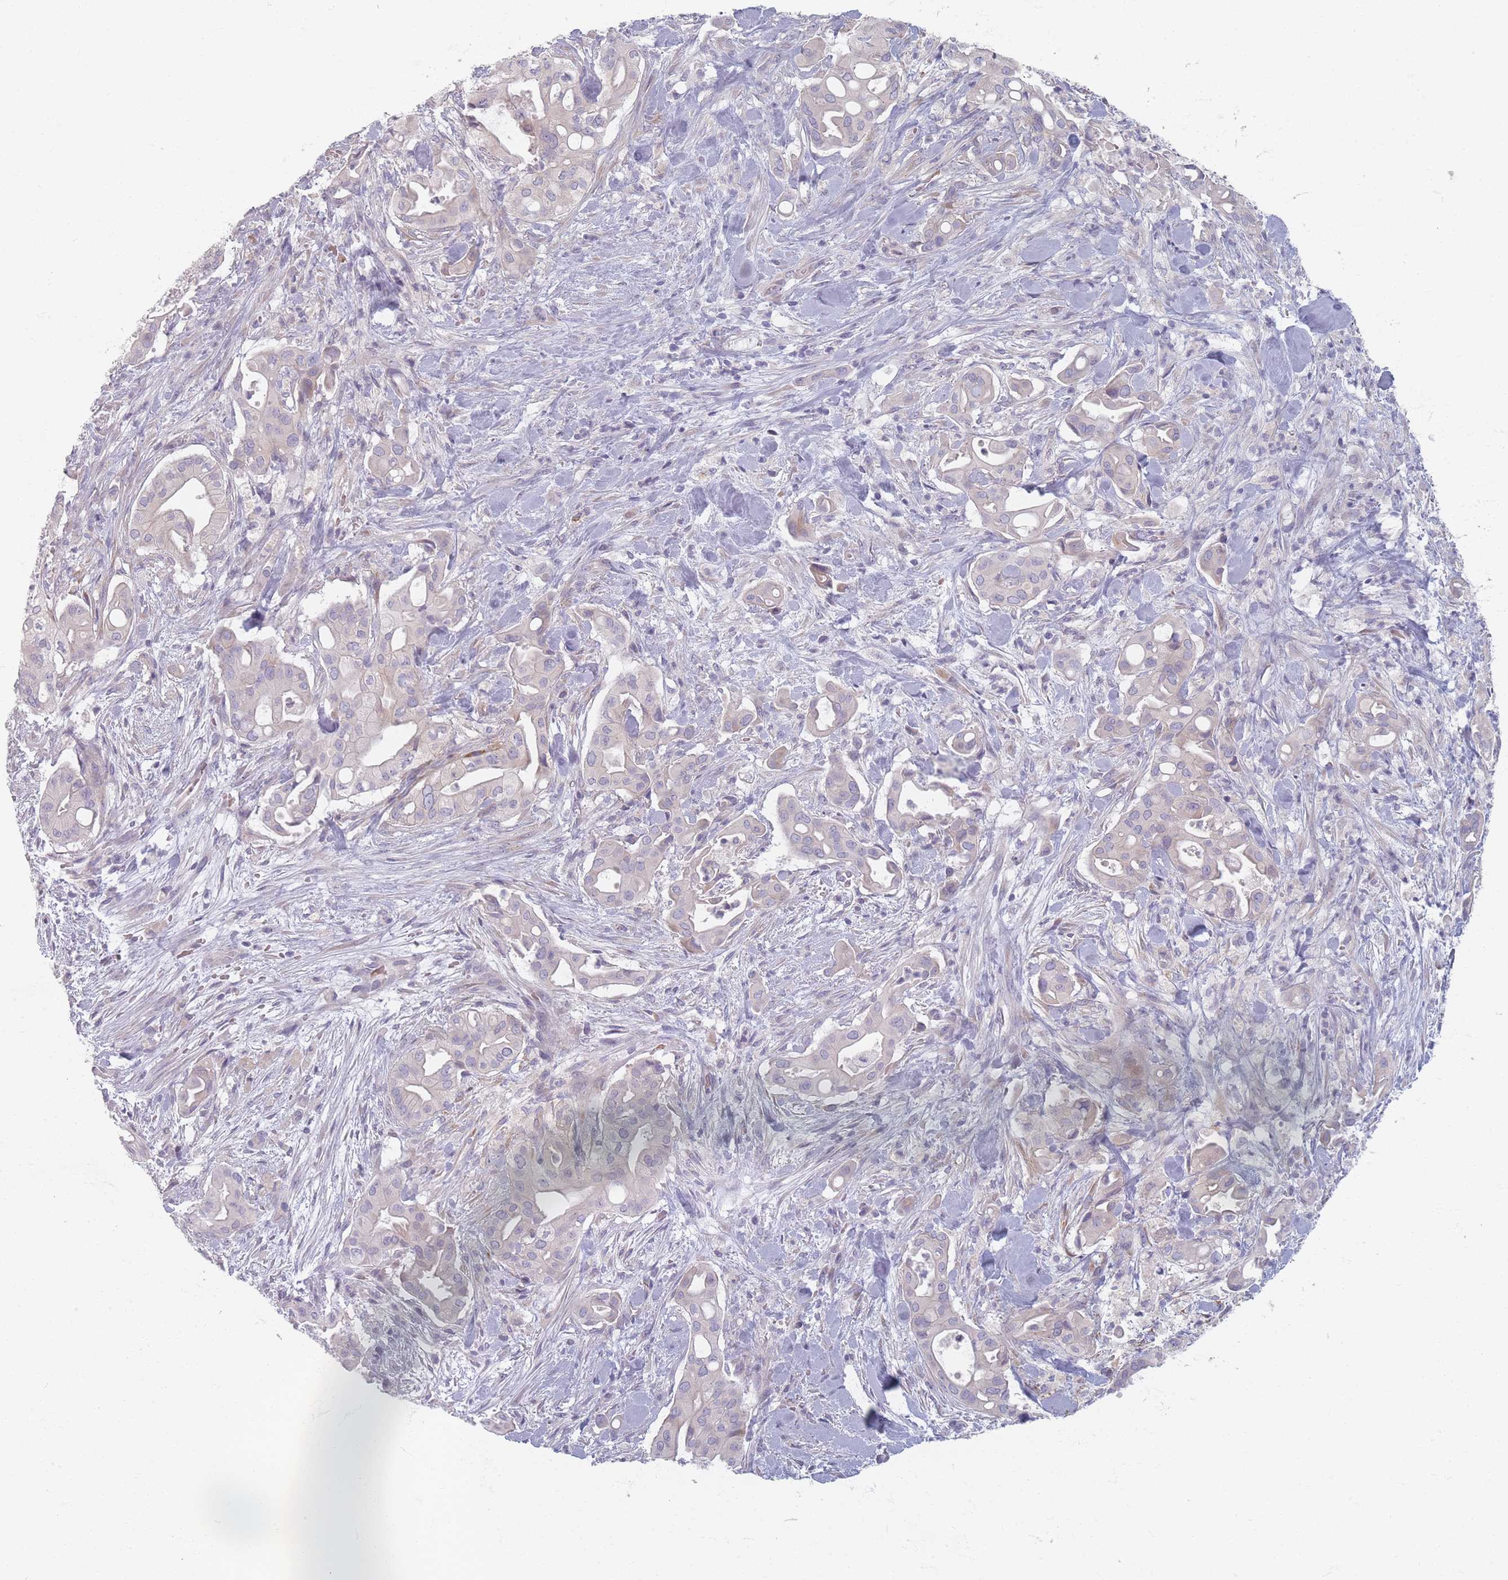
{"staining": {"intensity": "negative", "quantity": "none", "location": "none"}, "tissue": "liver cancer", "cell_type": "Tumor cells", "image_type": "cancer", "snomed": [{"axis": "morphology", "description": "Cholangiocarcinoma"}, {"axis": "topography", "description": "Liver"}], "caption": "Immunohistochemical staining of liver cancer reveals no significant expression in tumor cells.", "gene": "TMOD1", "patient": {"sex": "female", "age": 68}}